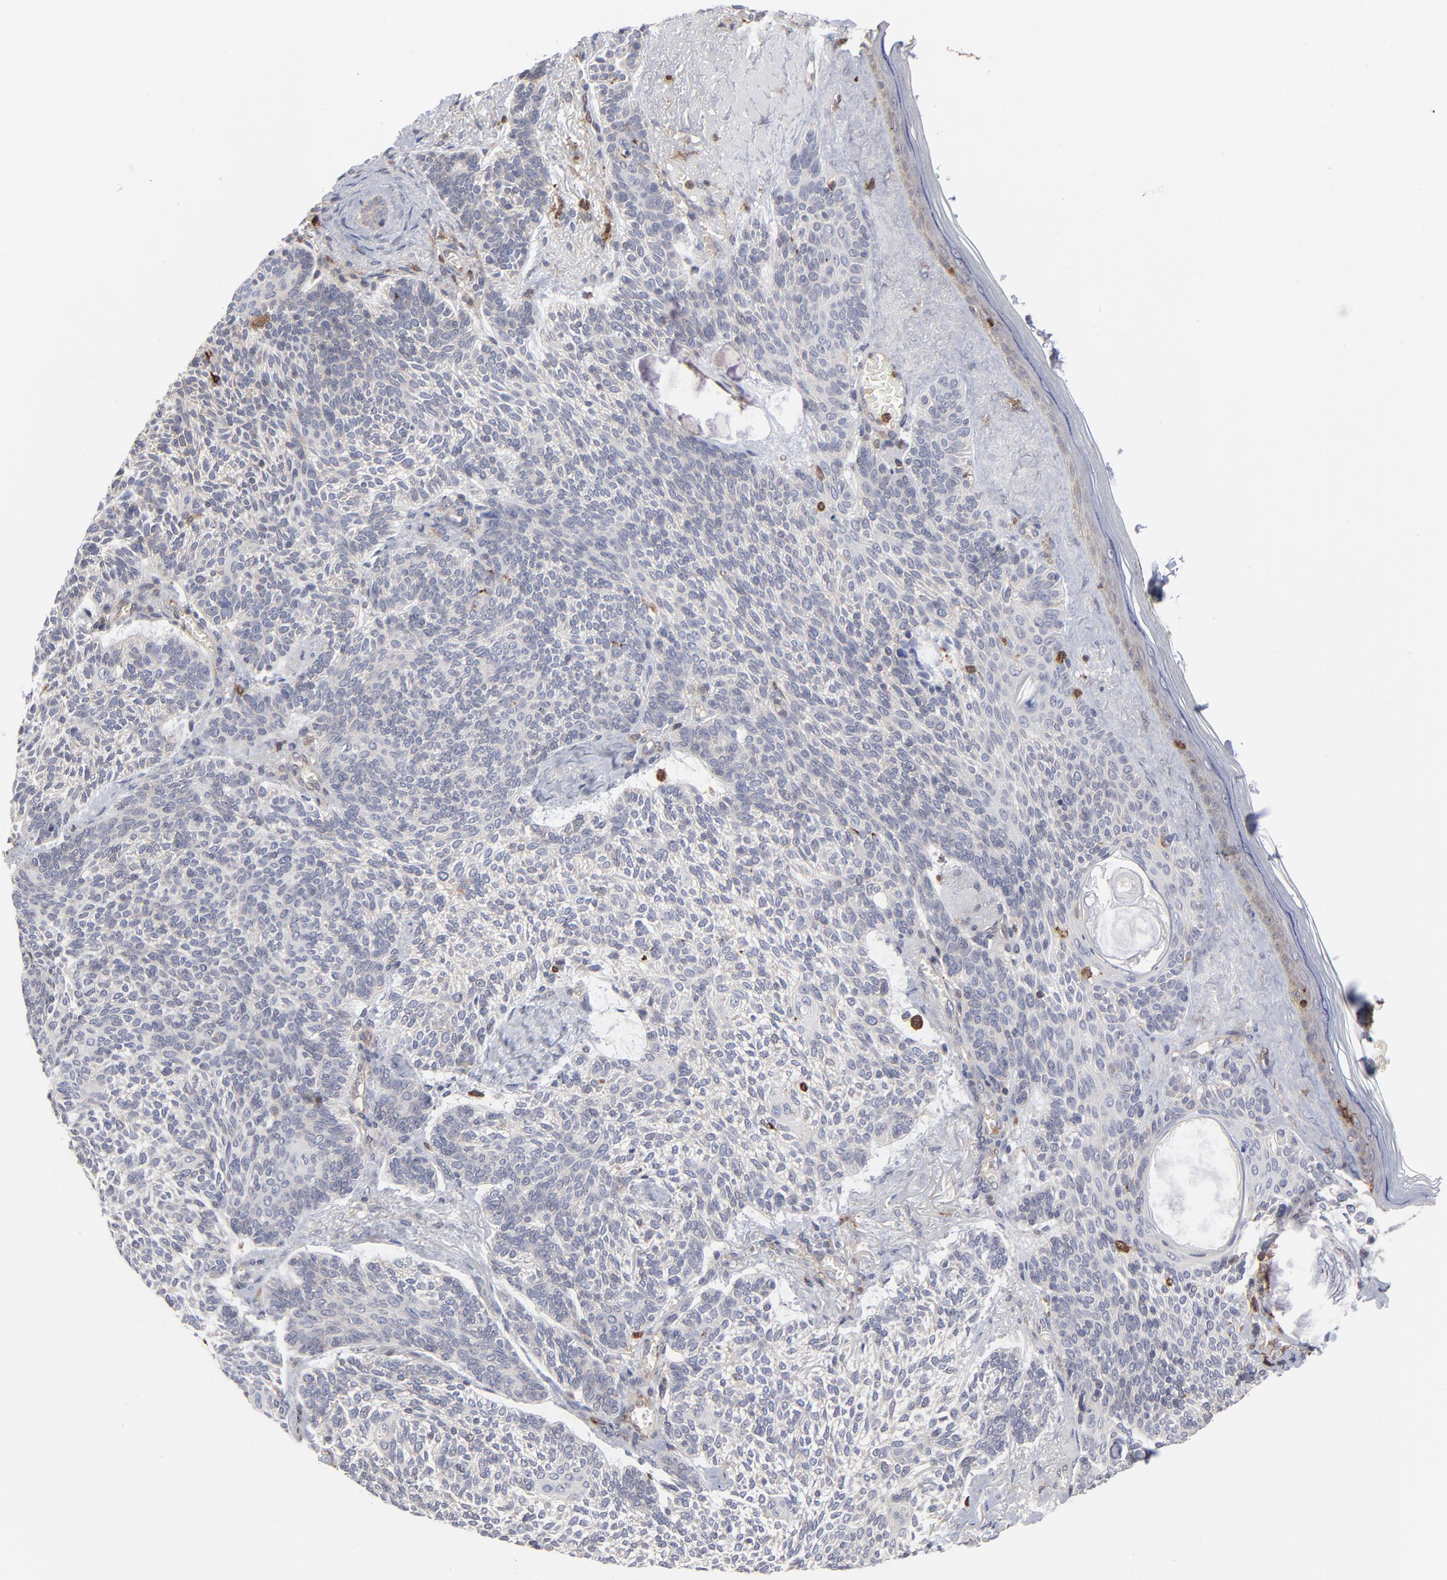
{"staining": {"intensity": "negative", "quantity": "none", "location": "none"}, "tissue": "skin cancer", "cell_type": "Tumor cells", "image_type": "cancer", "snomed": [{"axis": "morphology", "description": "Normal tissue, NOS"}, {"axis": "morphology", "description": "Basal cell carcinoma"}, {"axis": "topography", "description": "Skin"}], "caption": "Immunohistochemistry photomicrograph of neoplastic tissue: skin cancer (basal cell carcinoma) stained with DAB demonstrates no significant protein positivity in tumor cells.", "gene": "MAP2K1", "patient": {"sex": "female", "age": 70}}